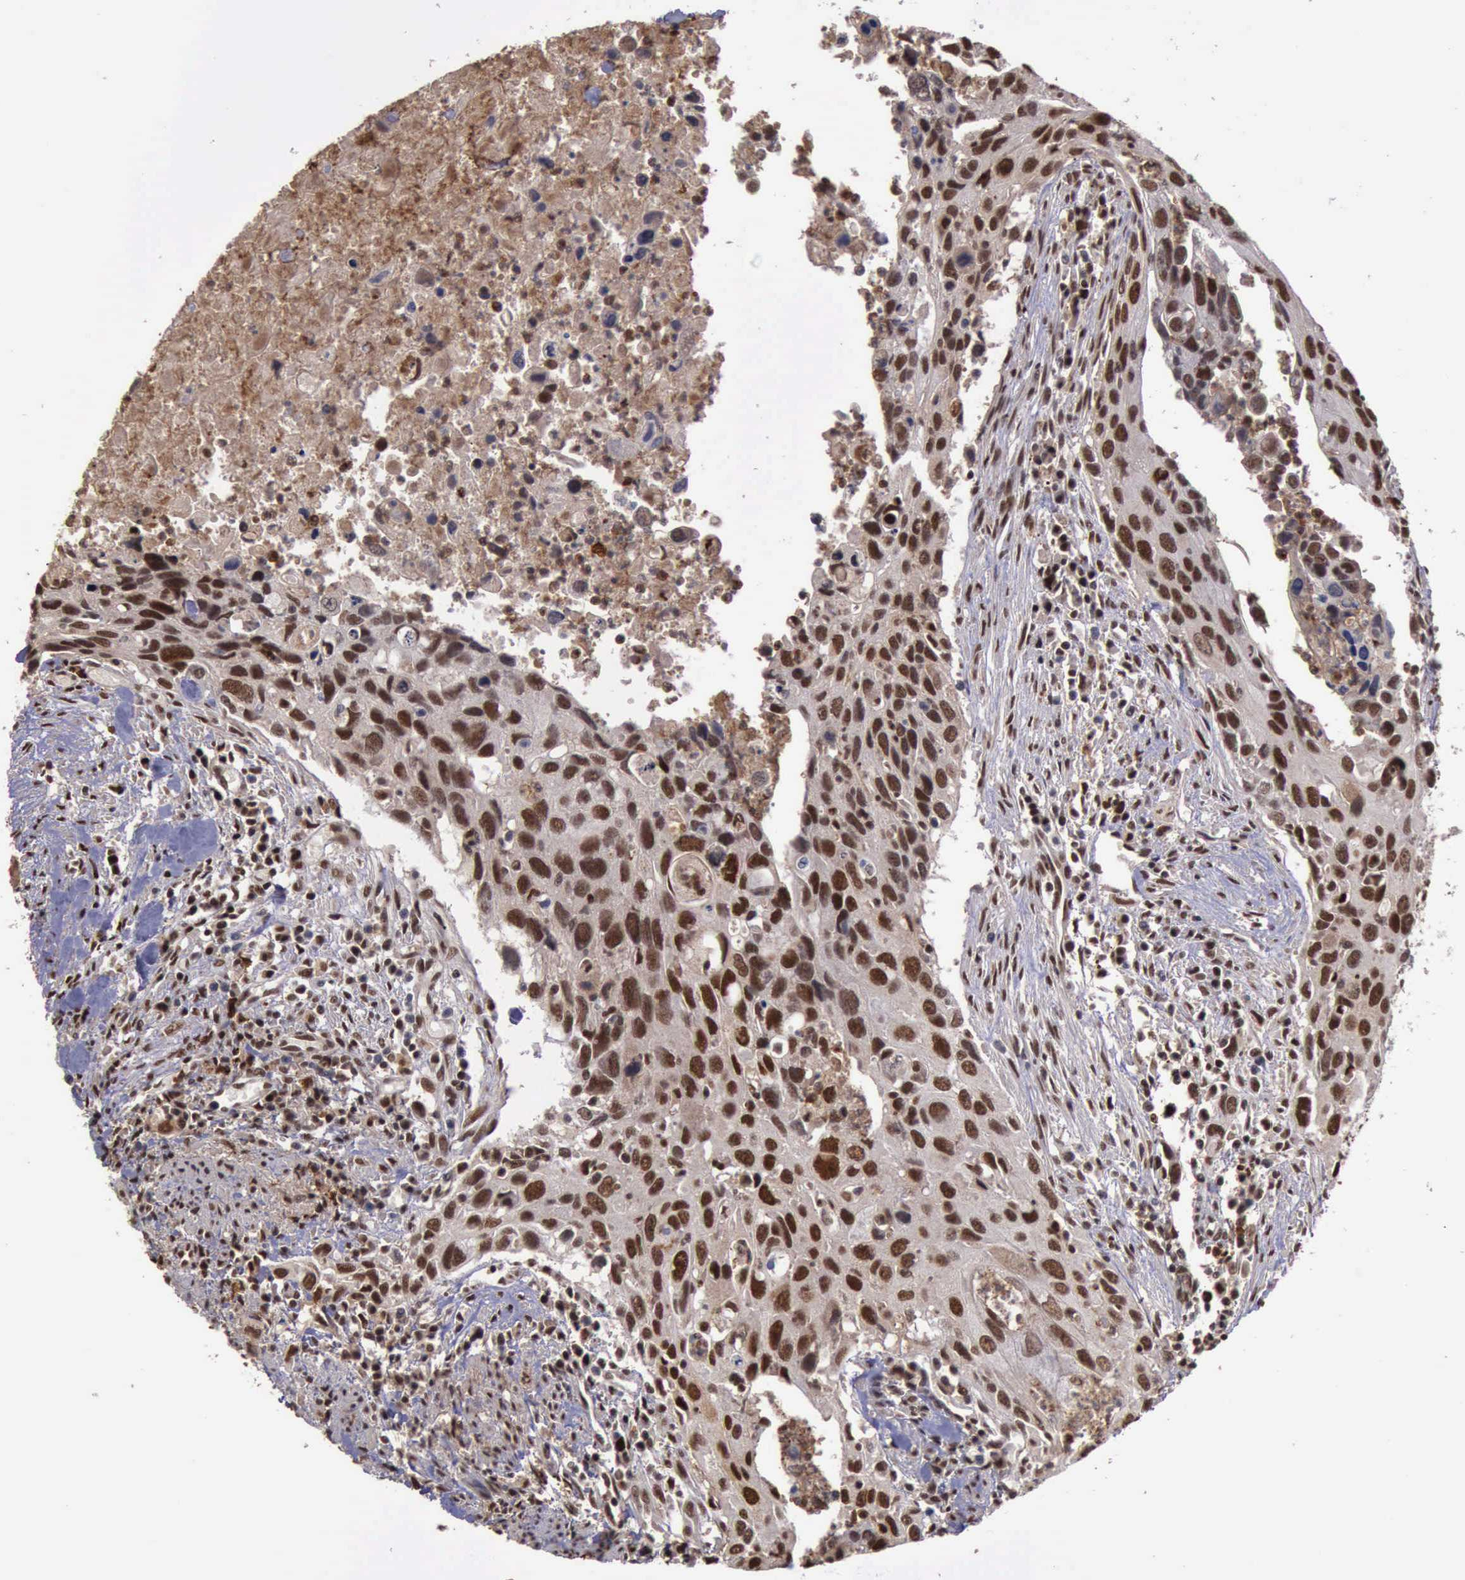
{"staining": {"intensity": "strong", "quantity": ">75%", "location": "cytoplasmic/membranous,nuclear"}, "tissue": "urothelial cancer", "cell_type": "Tumor cells", "image_type": "cancer", "snomed": [{"axis": "morphology", "description": "Urothelial carcinoma, High grade"}, {"axis": "topography", "description": "Urinary bladder"}], "caption": "The immunohistochemical stain labels strong cytoplasmic/membranous and nuclear staining in tumor cells of urothelial cancer tissue.", "gene": "TRMT2A", "patient": {"sex": "male", "age": 71}}